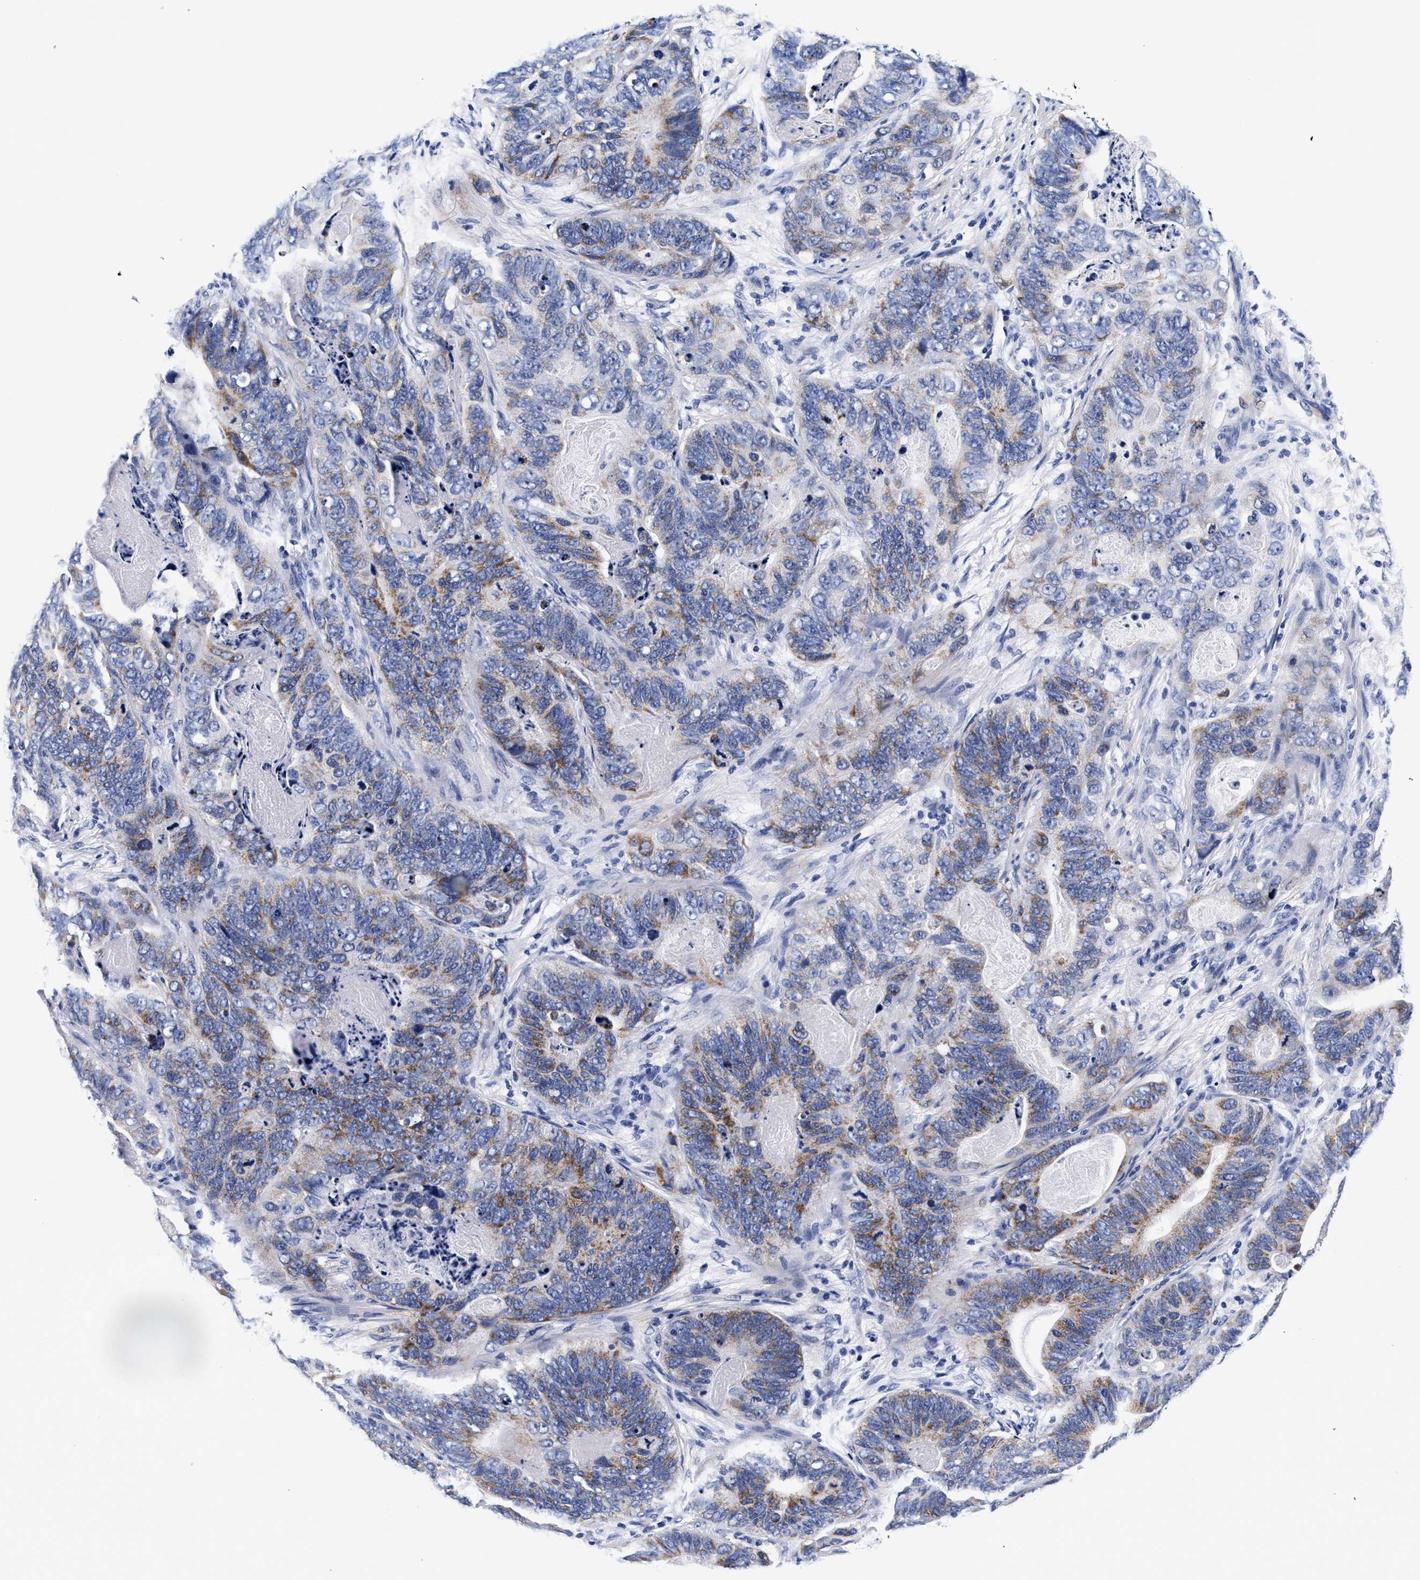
{"staining": {"intensity": "moderate", "quantity": "25%-75%", "location": "cytoplasmic/membranous"}, "tissue": "stomach cancer", "cell_type": "Tumor cells", "image_type": "cancer", "snomed": [{"axis": "morphology", "description": "Adenocarcinoma, NOS"}, {"axis": "topography", "description": "Stomach"}], "caption": "Protein expression analysis of adenocarcinoma (stomach) demonstrates moderate cytoplasmic/membranous positivity in about 25%-75% of tumor cells.", "gene": "RAB3B", "patient": {"sex": "female", "age": 89}}